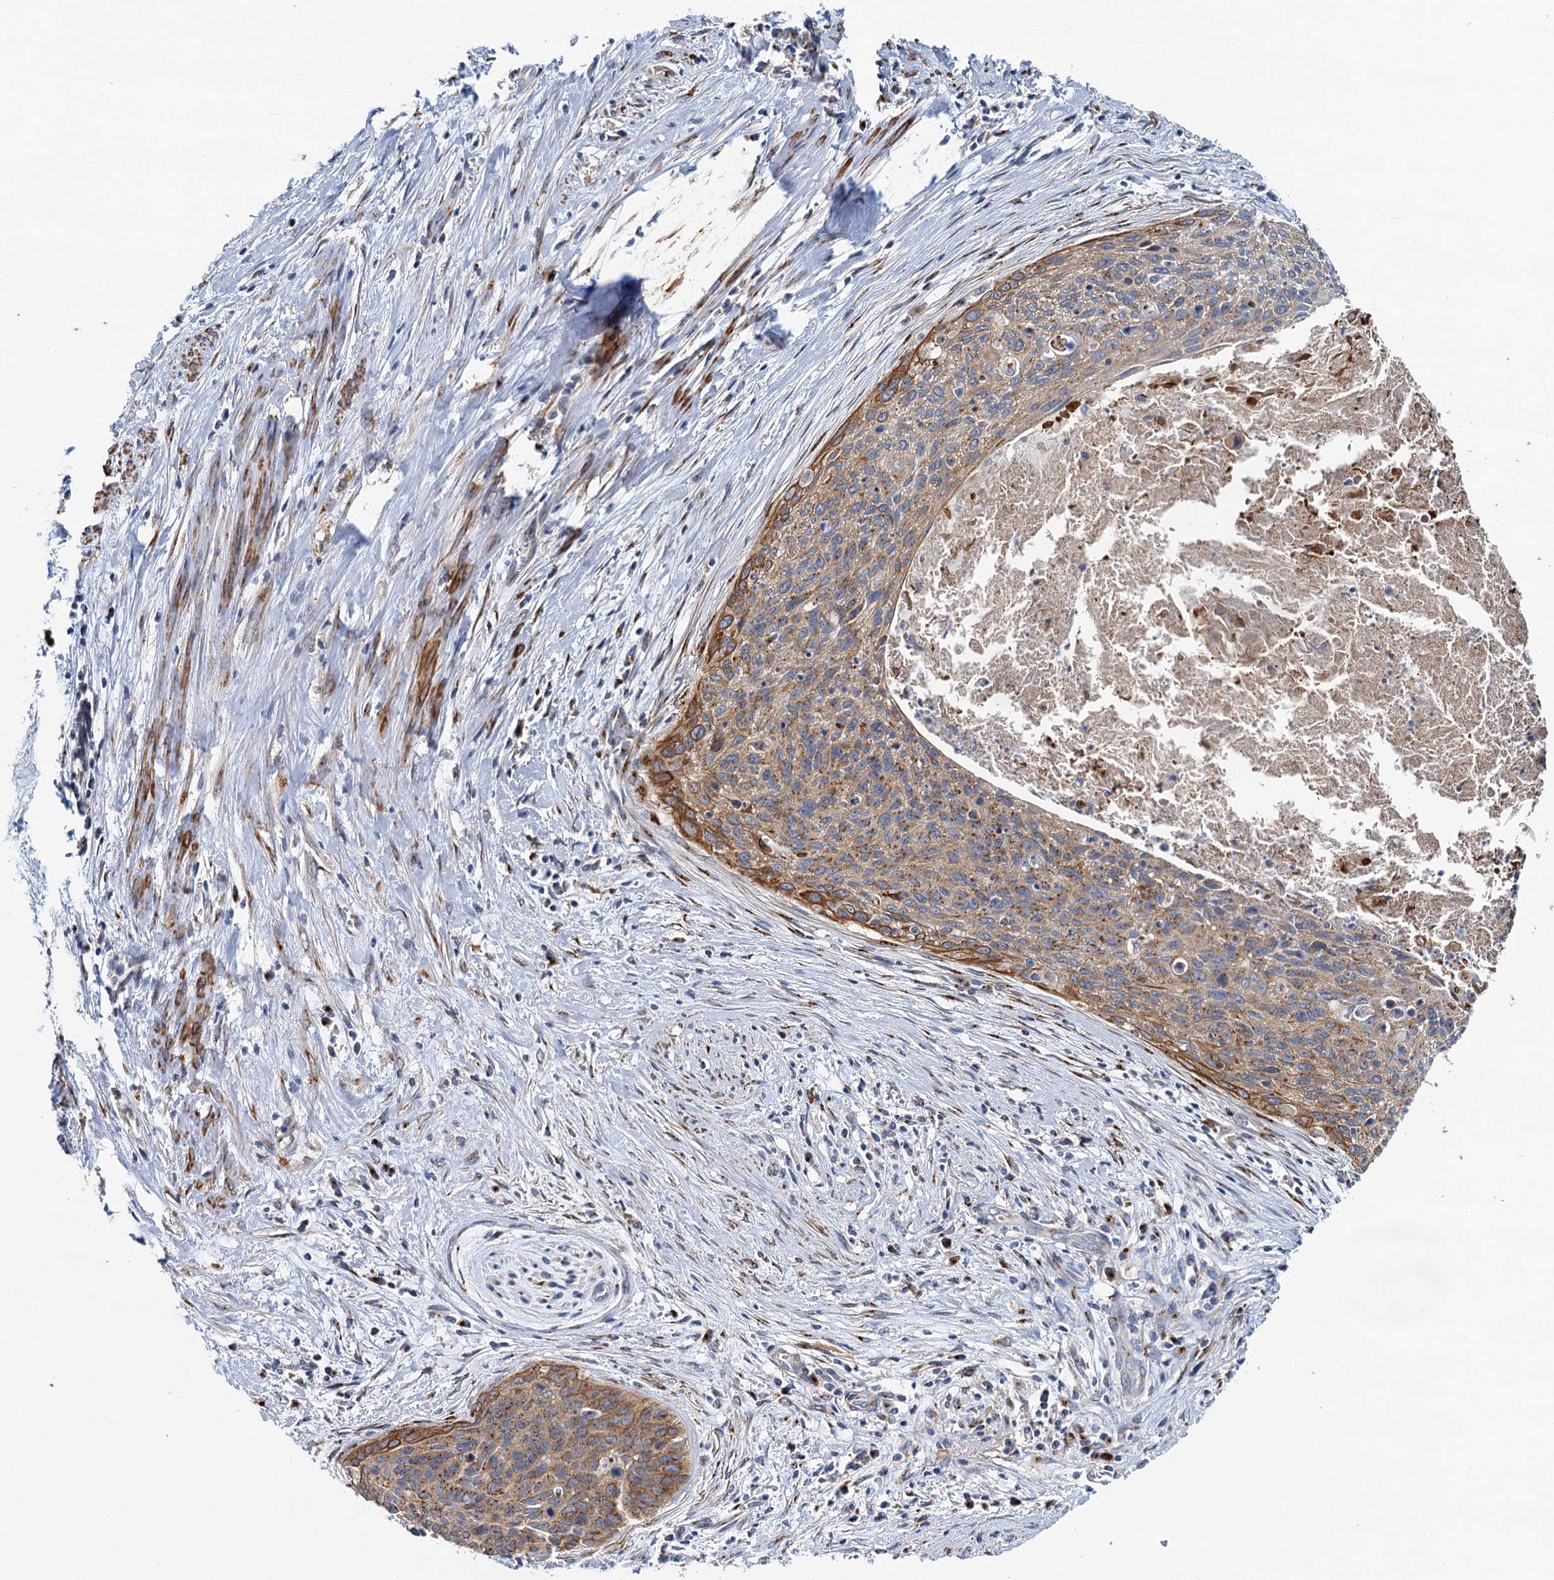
{"staining": {"intensity": "moderate", "quantity": ">75%", "location": "cytoplasmic/membranous"}, "tissue": "cervical cancer", "cell_type": "Tumor cells", "image_type": "cancer", "snomed": [{"axis": "morphology", "description": "Squamous cell carcinoma, NOS"}, {"axis": "topography", "description": "Cervix"}], "caption": "Immunohistochemical staining of human squamous cell carcinoma (cervical) demonstrates medium levels of moderate cytoplasmic/membranous protein expression in about >75% of tumor cells.", "gene": "BET1L", "patient": {"sex": "female", "age": 55}}